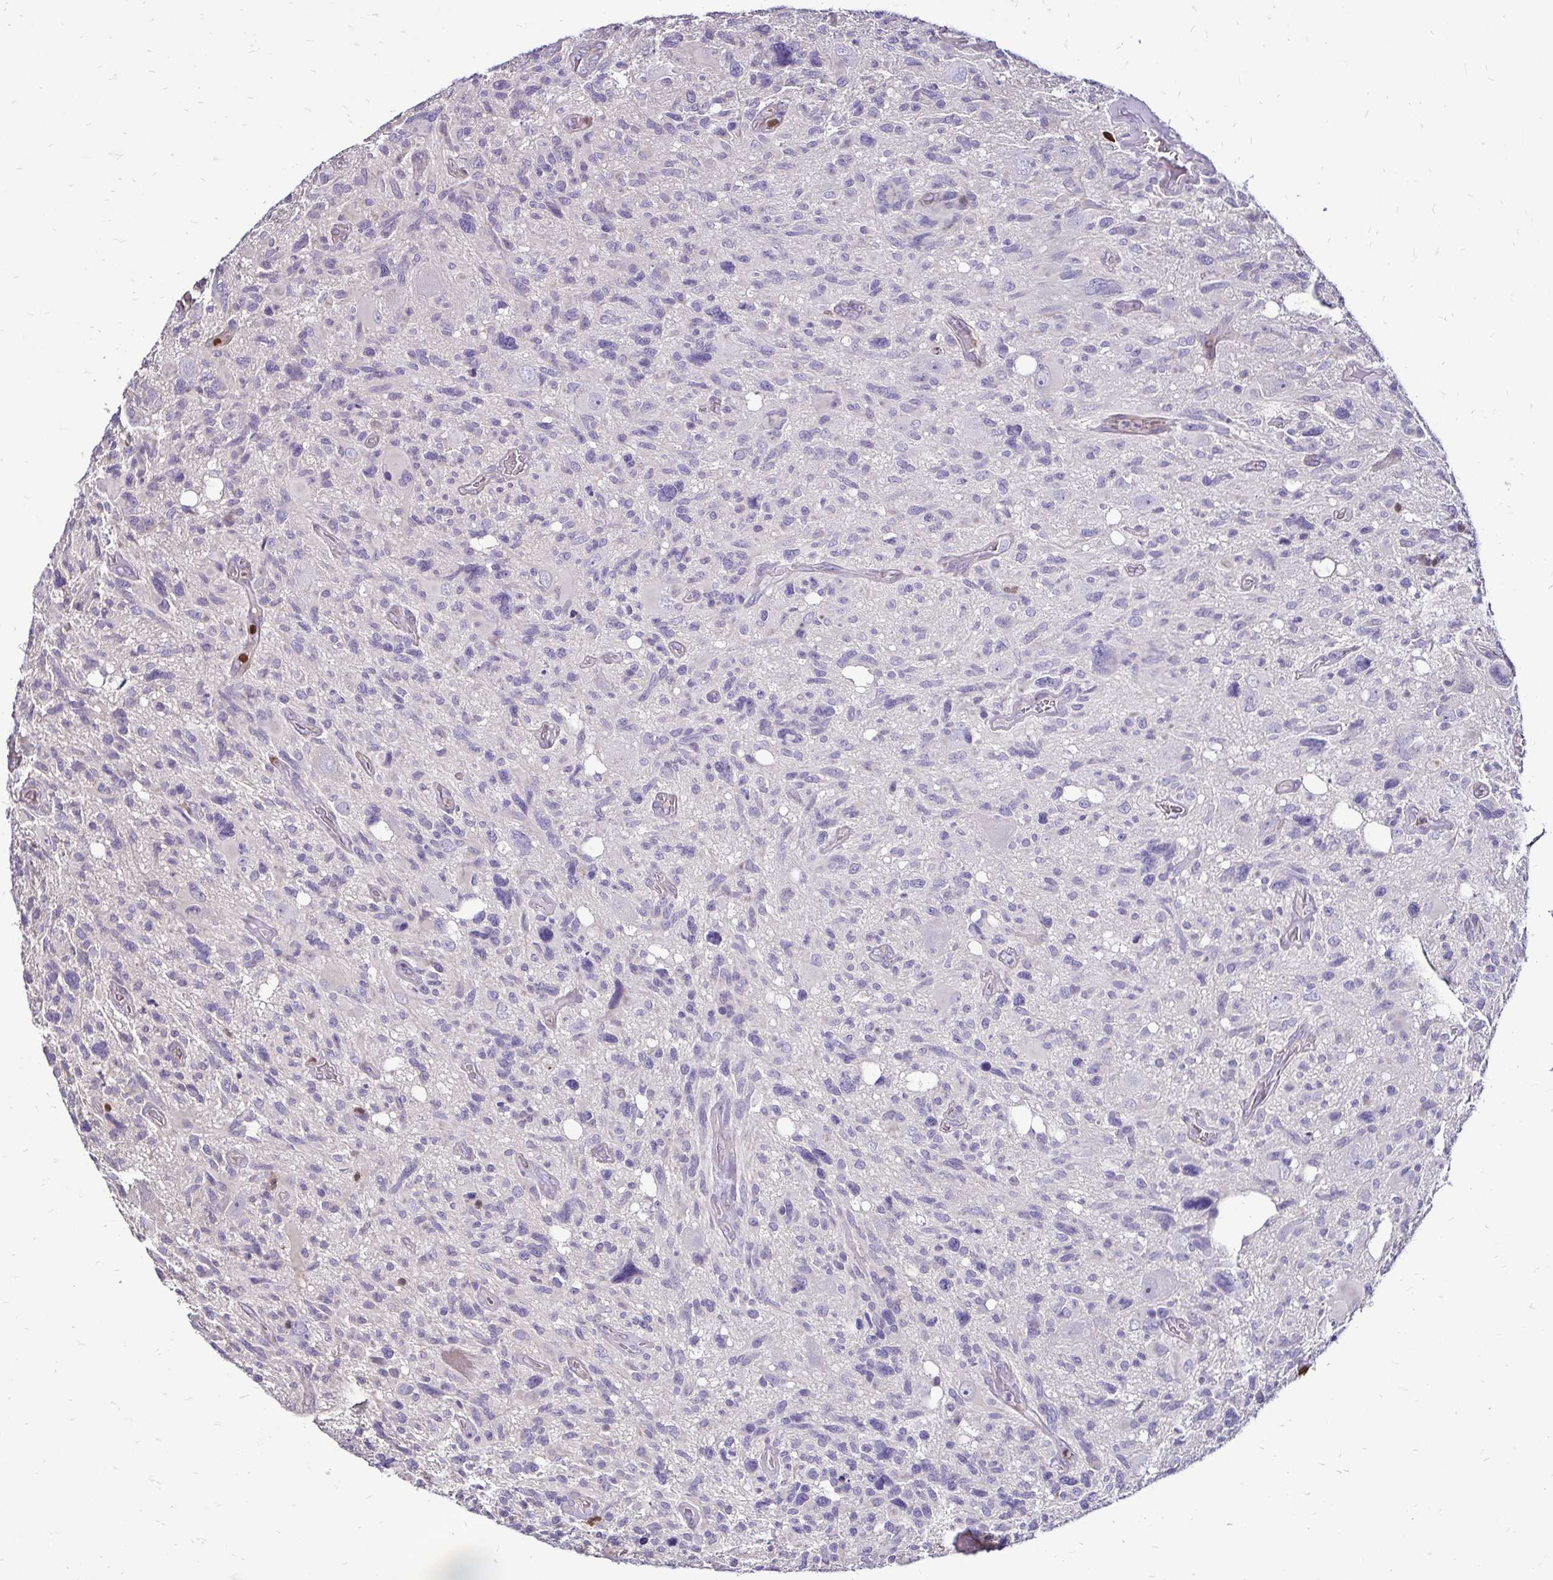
{"staining": {"intensity": "negative", "quantity": "none", "location": "none"}, "tissue": "glioma", "cell_type": "Tumor cells", "image_type": "cancer", "snomed": [{"axis": "morphology", "description": "Glioma, malignant, High grade"}, {"axis": "topography", "description": "Brain"}], "caption": "High power microscopy photomicrograph of an IHC histopathology image of glioma, revealing no significant positivity in tumor cells.", "gene": "ZFP1", "patient": {"sex": "male", "age": 49}}